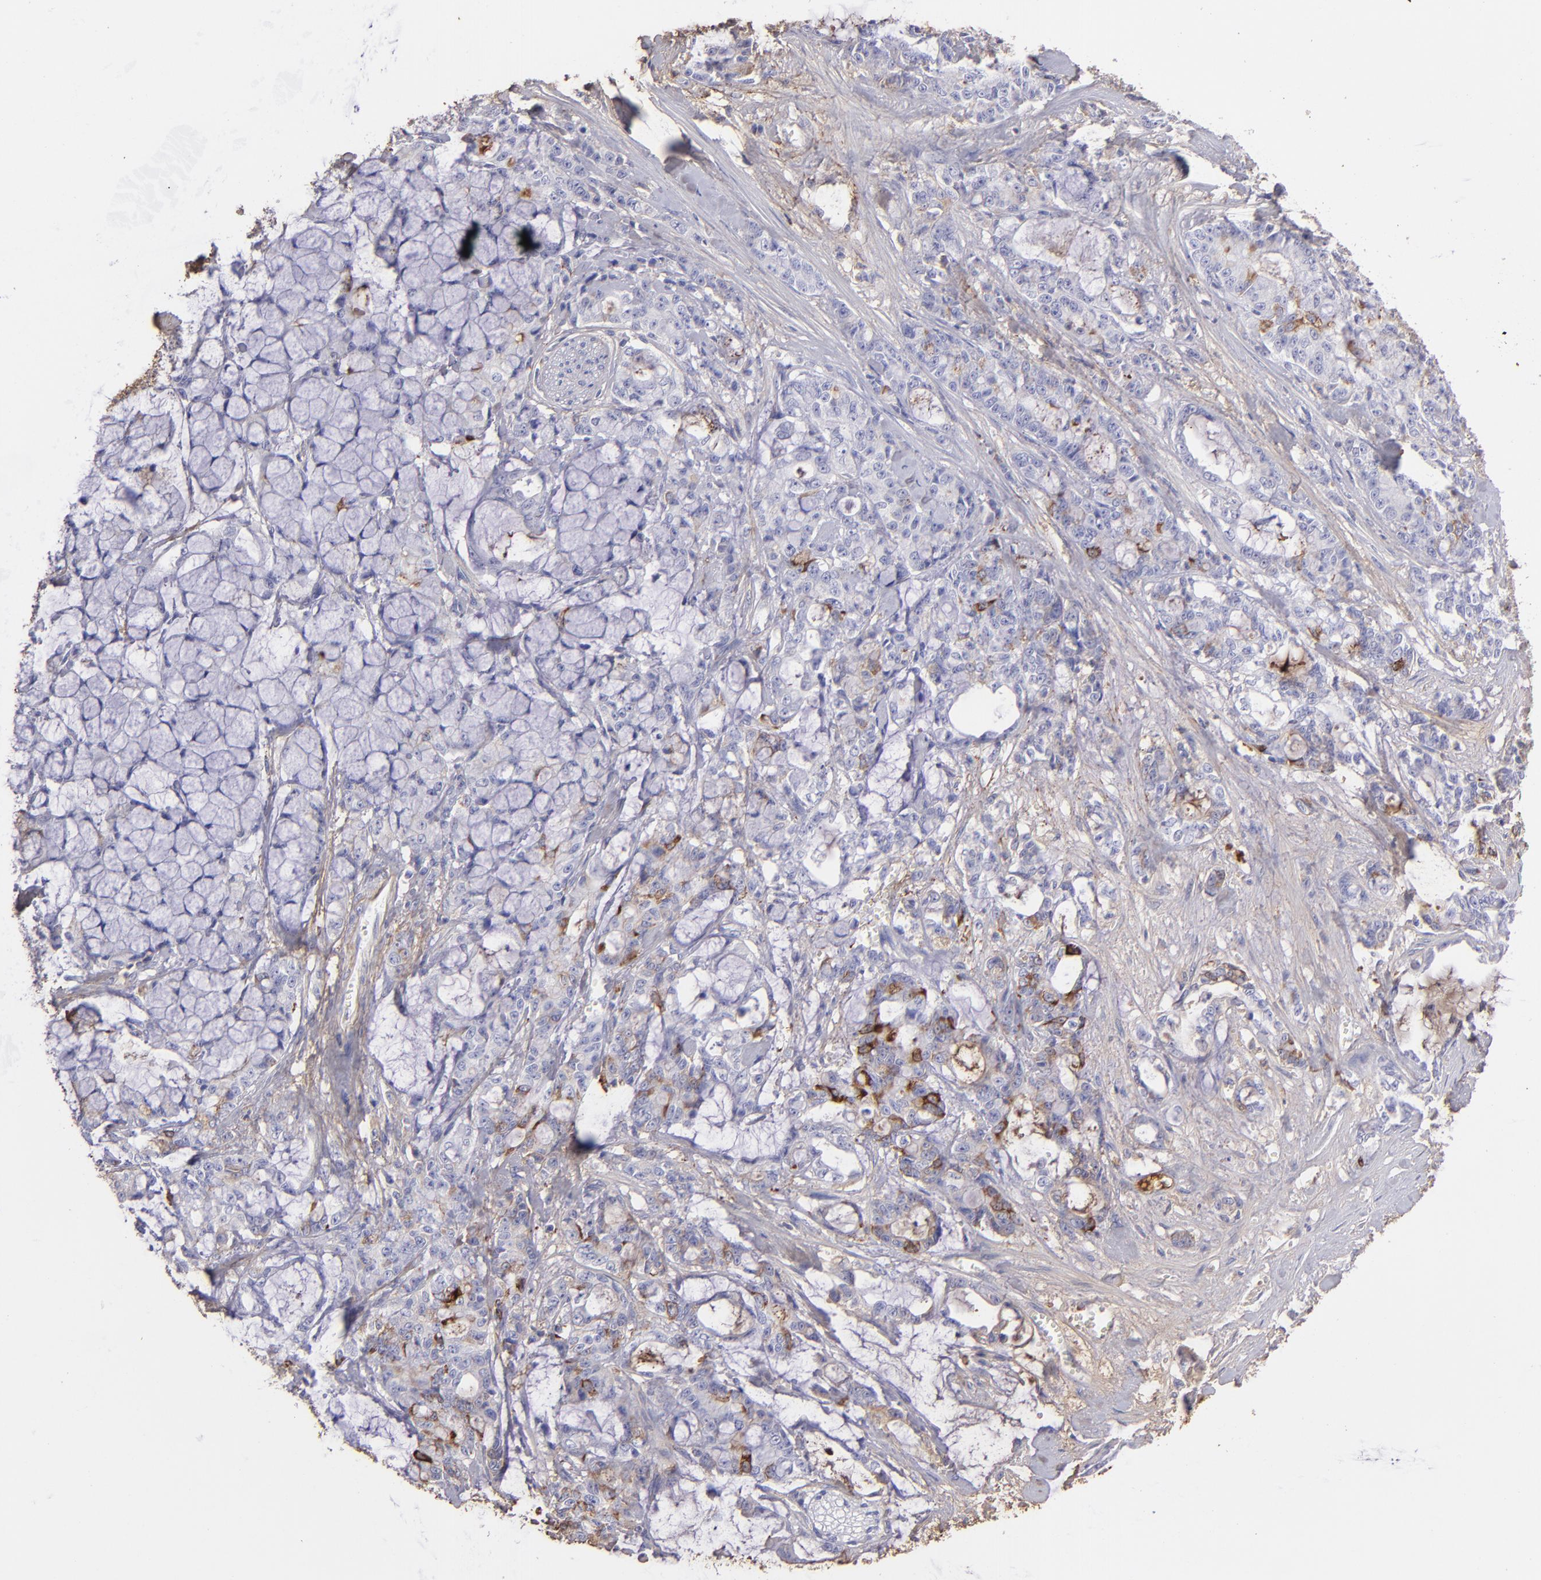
{"staining": {"intensity": "moderate", "quantity": "<25%", "location": "cytoplasmic/membranous"}, "tissue": "pancreatic cancer", "cell_type": "Tumor cells", "image_type": "cancer", "snomed": [{"axis": "morphology", "description": "Adenocarcinoma, NOS"}, {"axis": "topography", "description": "Pancreas"}], "caption": "Moderate cytoplasmic/membranous positivity for a protein is seen in about <25% of tumor cells of pancreatic cancer (adenocarcinoma) using immunohistochemistry (IHC).", "gene": "FGB", "patient": {"sex": "female", "age": 73}}